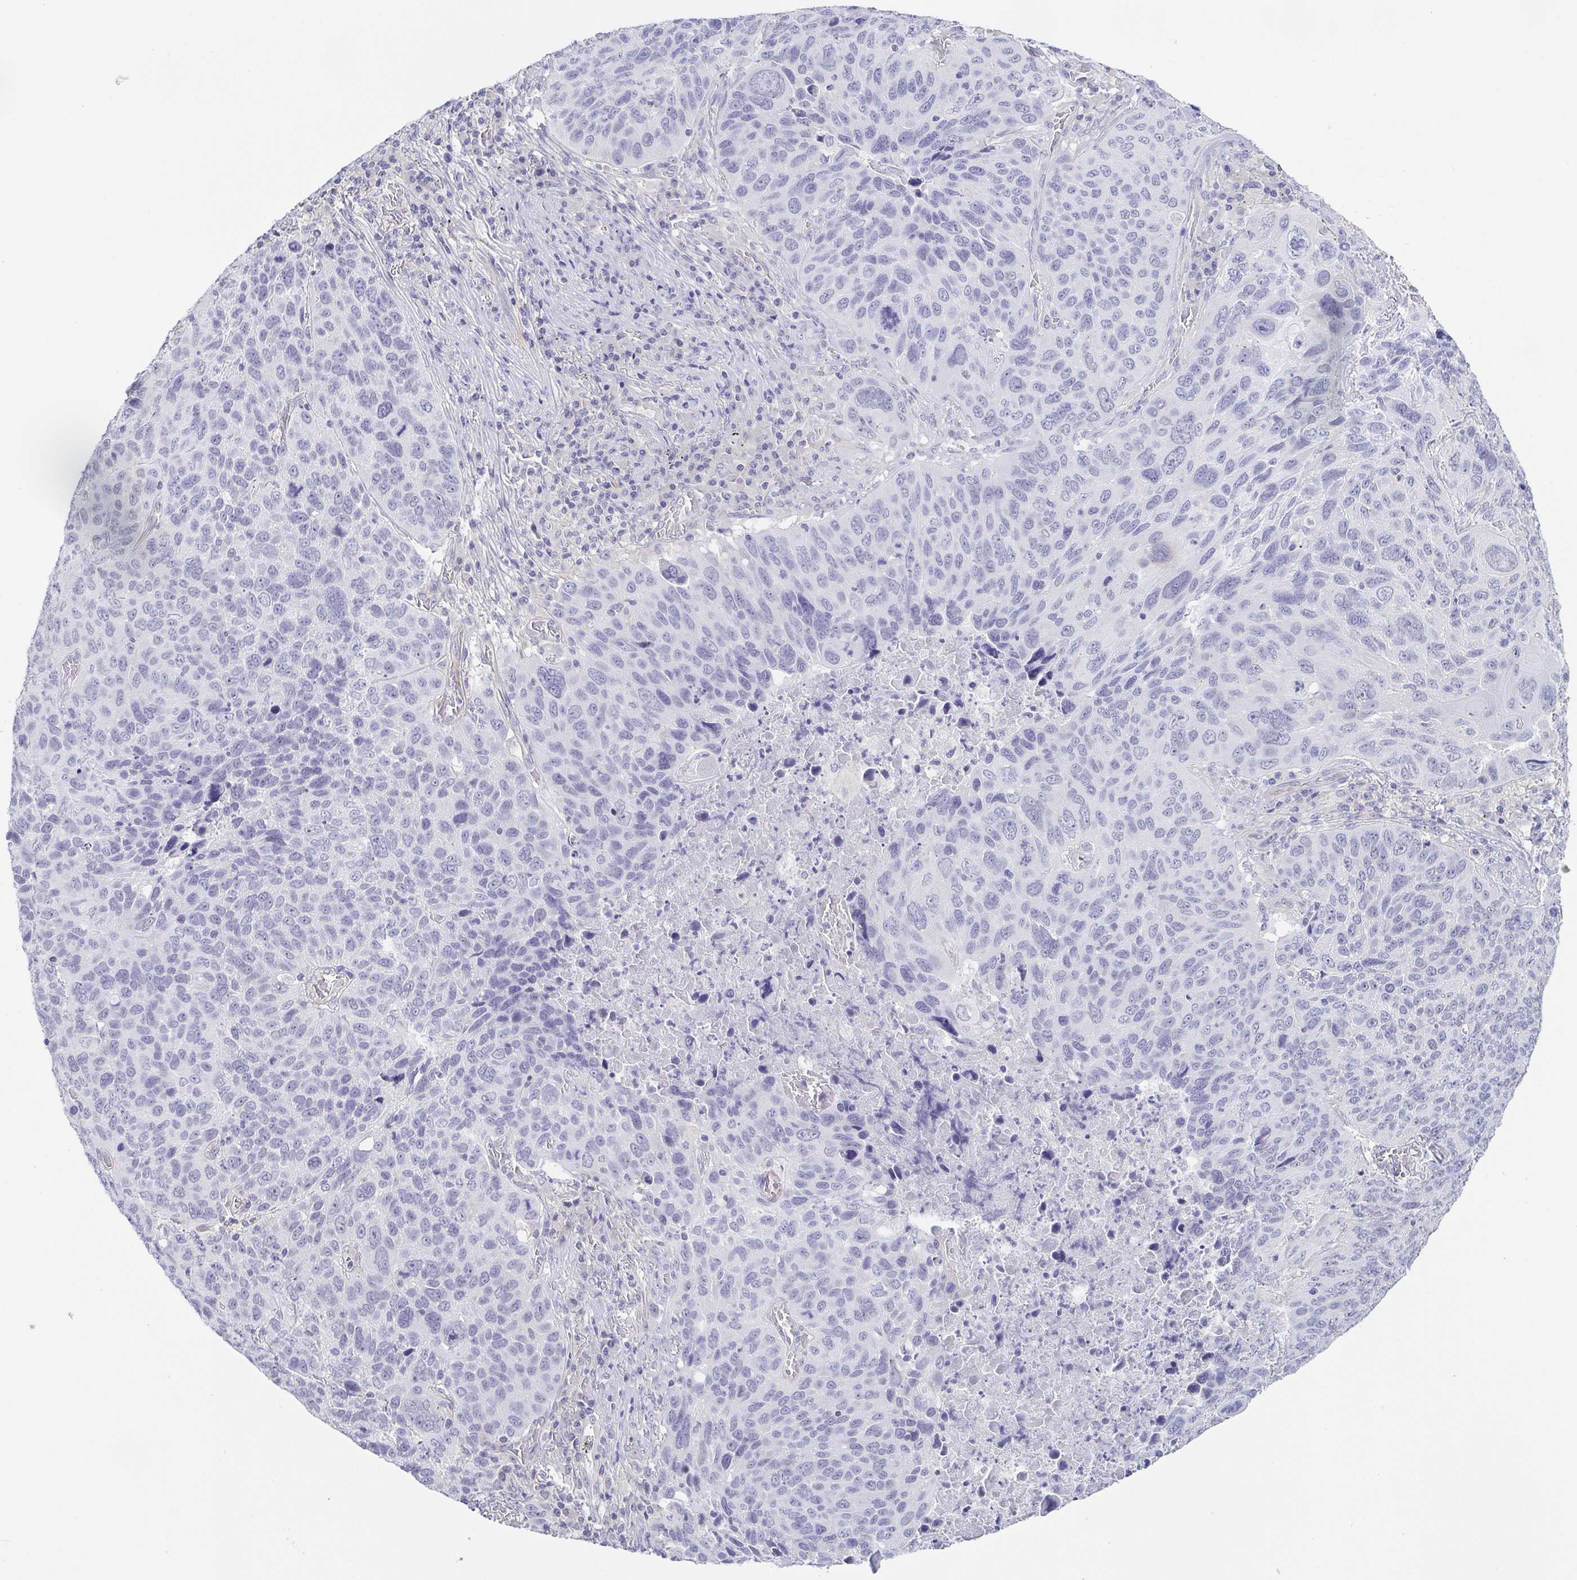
{"staining": {"intensity": "negative", "quantity": "none", "location": "none"}, "tissue": "lung cancer", "cell_type": "Tumor cells", "image_type": "cancer", "snomed": [{"axis": "morphology", "description": "Squamous cell carcinoma, NOS"}, {"axis": "topography", "description": "Lung"}], "caption": "High power microscopy micrograph of an immunohistochemistry photomicrograph of lung cancer (squamous cell carcinoma), revealing no significant expression in tumor cells.", "gene": "COL17A1", "patient": {"sex": "male", "age": 68}}